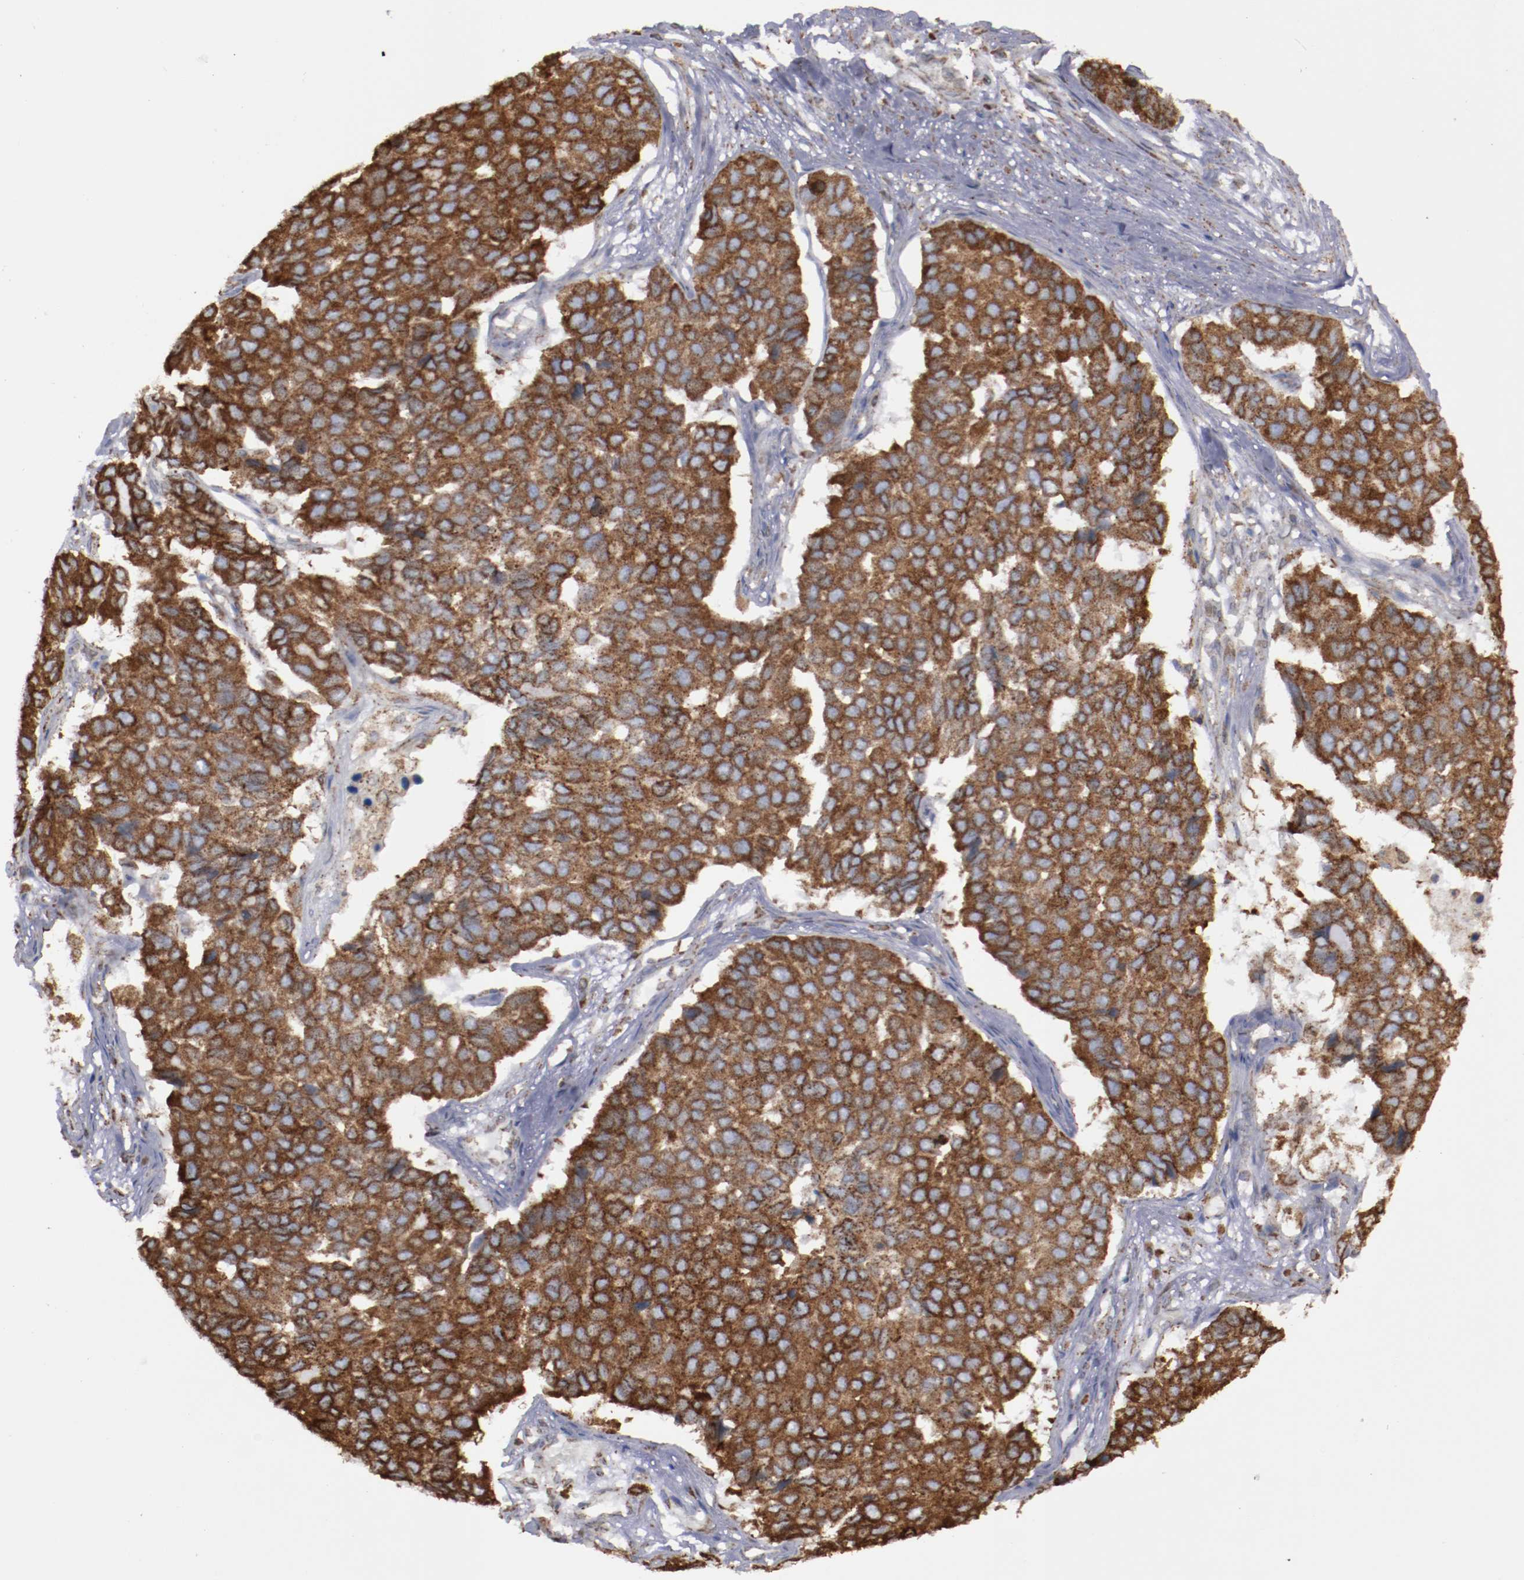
{"staining": {"intensity": "strong", "quantity": ">75%", "location": "cytoplasmic/membranous"}, "tissue": "pancreatic cancer", "cell_type": "Tumor cells", "image_type": "cancer", "snomed": [{"axis": "morphology", "description": "Adenocarcinoma, NOS"}, {"axis": "topography", "description": "Pancreas"}], "caption": "Immunohistochemistry (IHC) micrograph of human pancreatic cancer (adenocarcinoma) stained for a protein (brown), which exhibits high levels of strong cytoplasmic/membranous expression in approximately >75% of tumor cells.", "gene": "ERLIN2", "patient": {"sex": "male", "age": 50}}